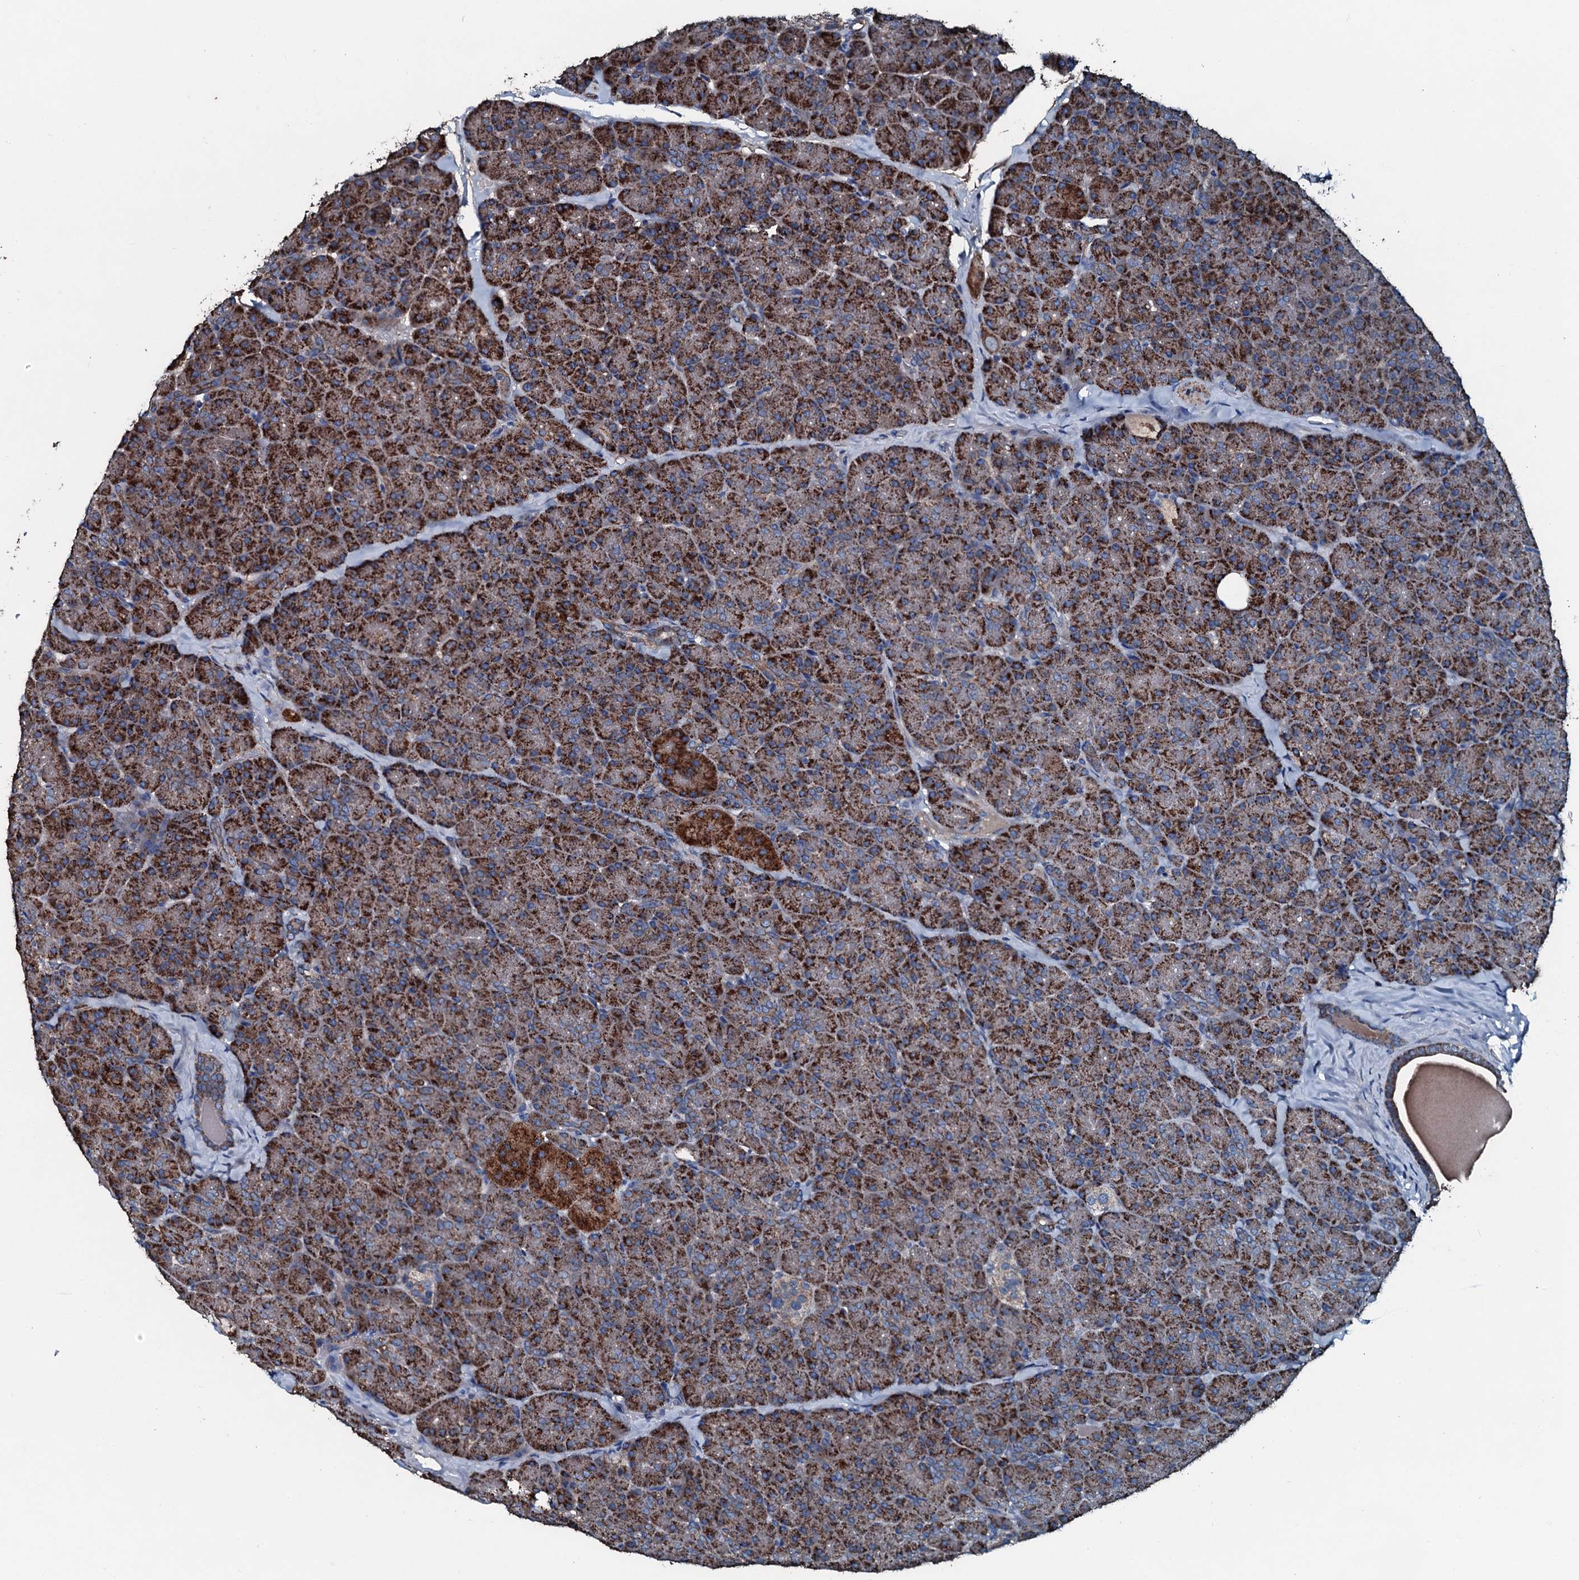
{"staining": {"intensity": "strong", "quantity": ">75%", "location": "cytoplasmic/membranous"}, "tissue": "pancreas", "cell_type": "Exocrine glandular cells", "image_type": "normal", "snomed": [{"axis": "morphology", "description": "Normal tissue, NOS"}, {"axis": "topography", "description": "Pancreas"}], "caption": "A brown stain highlights strong cytoplasmic/membranous staining of a protein in exocrine glandular cells of unremarkable pancreas.", "gene": "ACSS3", "patient": {"sex": "male", "age": 36}}